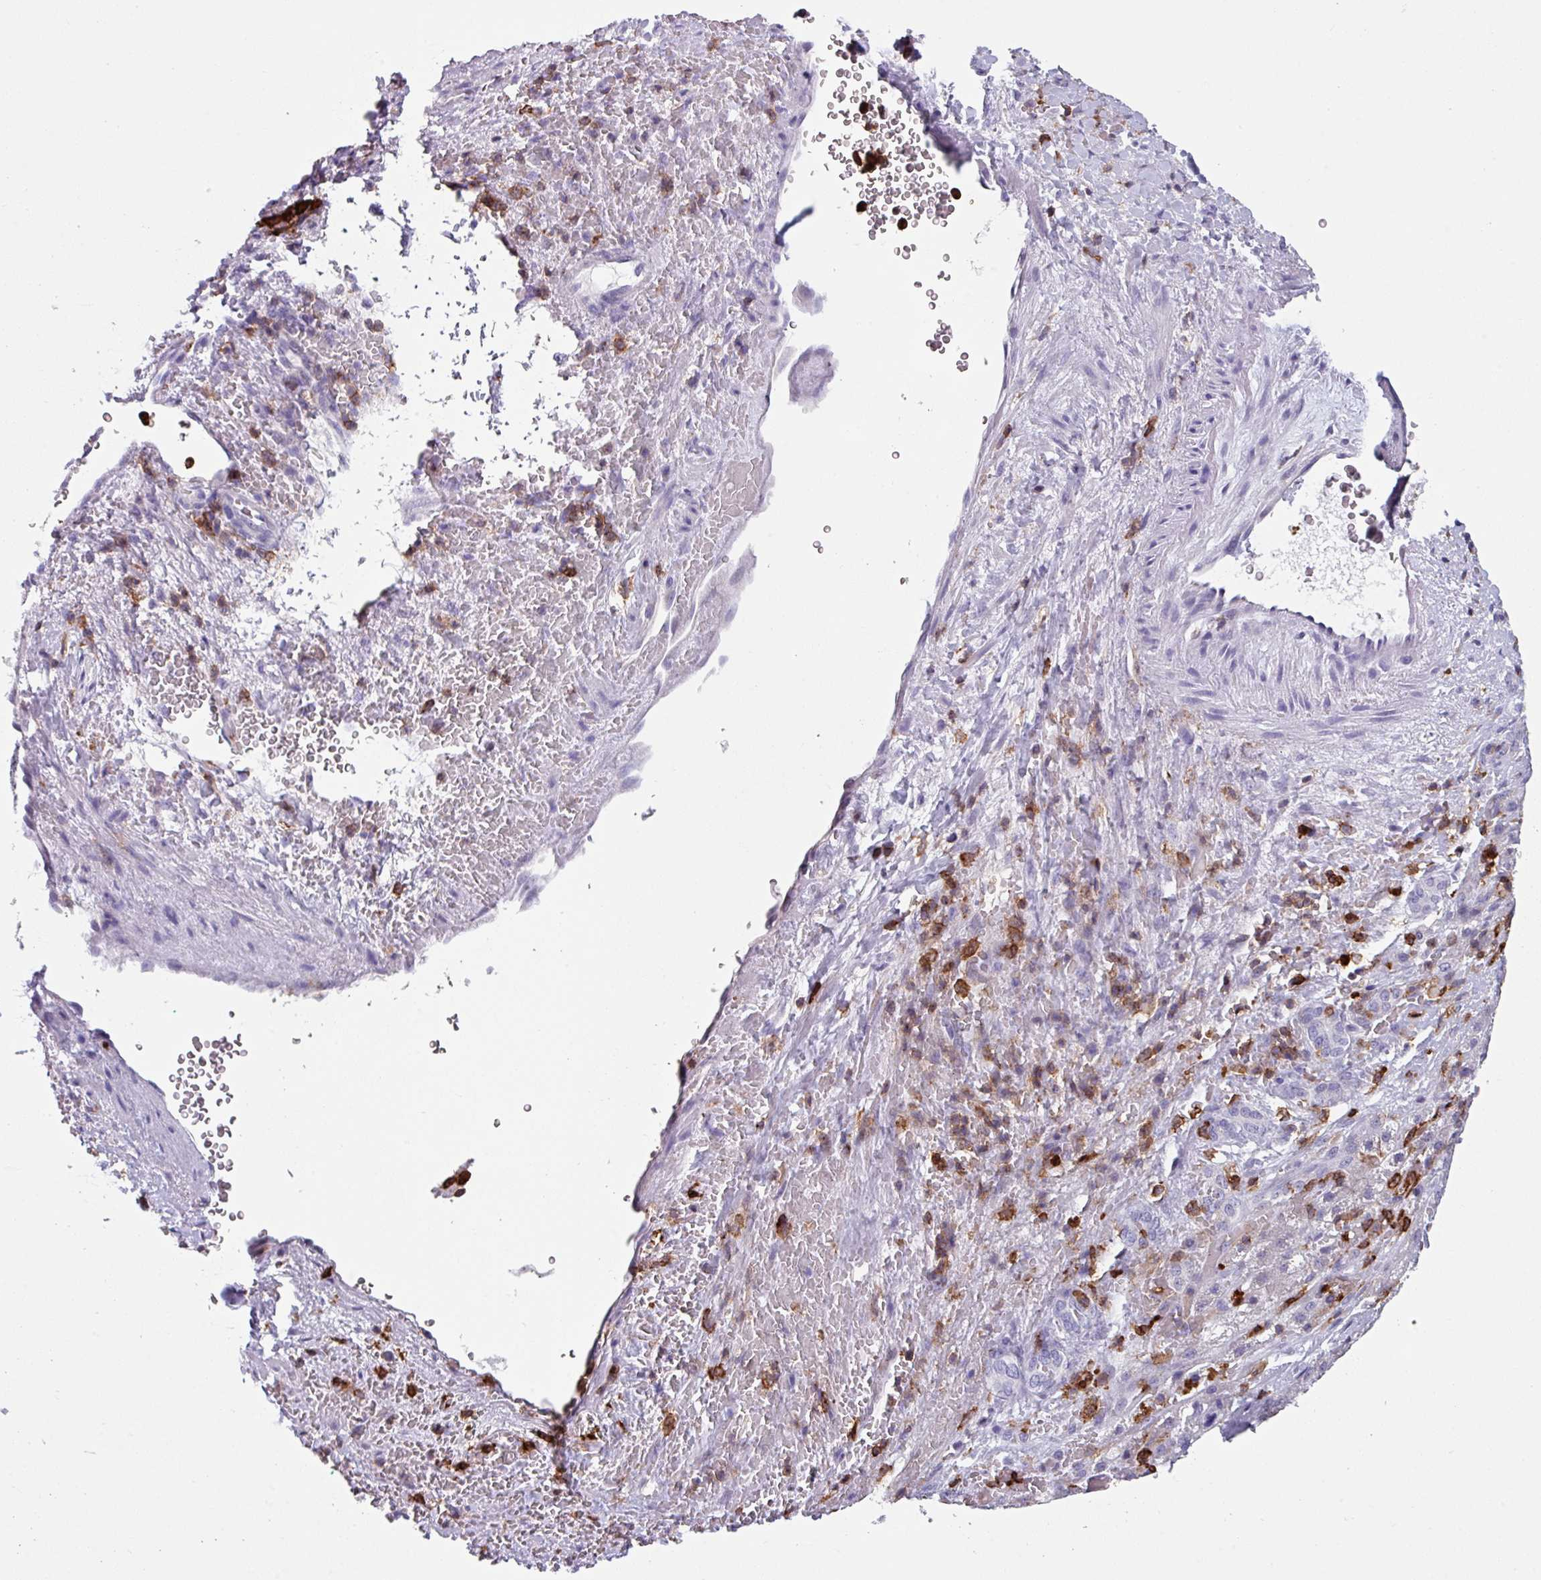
{"staining": {"intensity": "negative", "quantity": "none", "location": "none"}, "tissue": "liver cancer", "cell_type": "Tumor cells", "image_type": "cancer", "snomed": [{"axis": "morphology", "description": "Carcinoma, Hepatocellular, NOS"}, {"axis": "topography", "description": "Liver"}], "caption": "Image shows no protein staining in tumor cells of liver cancer tissue. (Stains: DAB immunohistochemistry with hematoxylin counter stain, Microscopy: brightfield microscopy at high magnification).", "gene": "EXOSC5", "patient": {"sex": "male", "age": 57}}